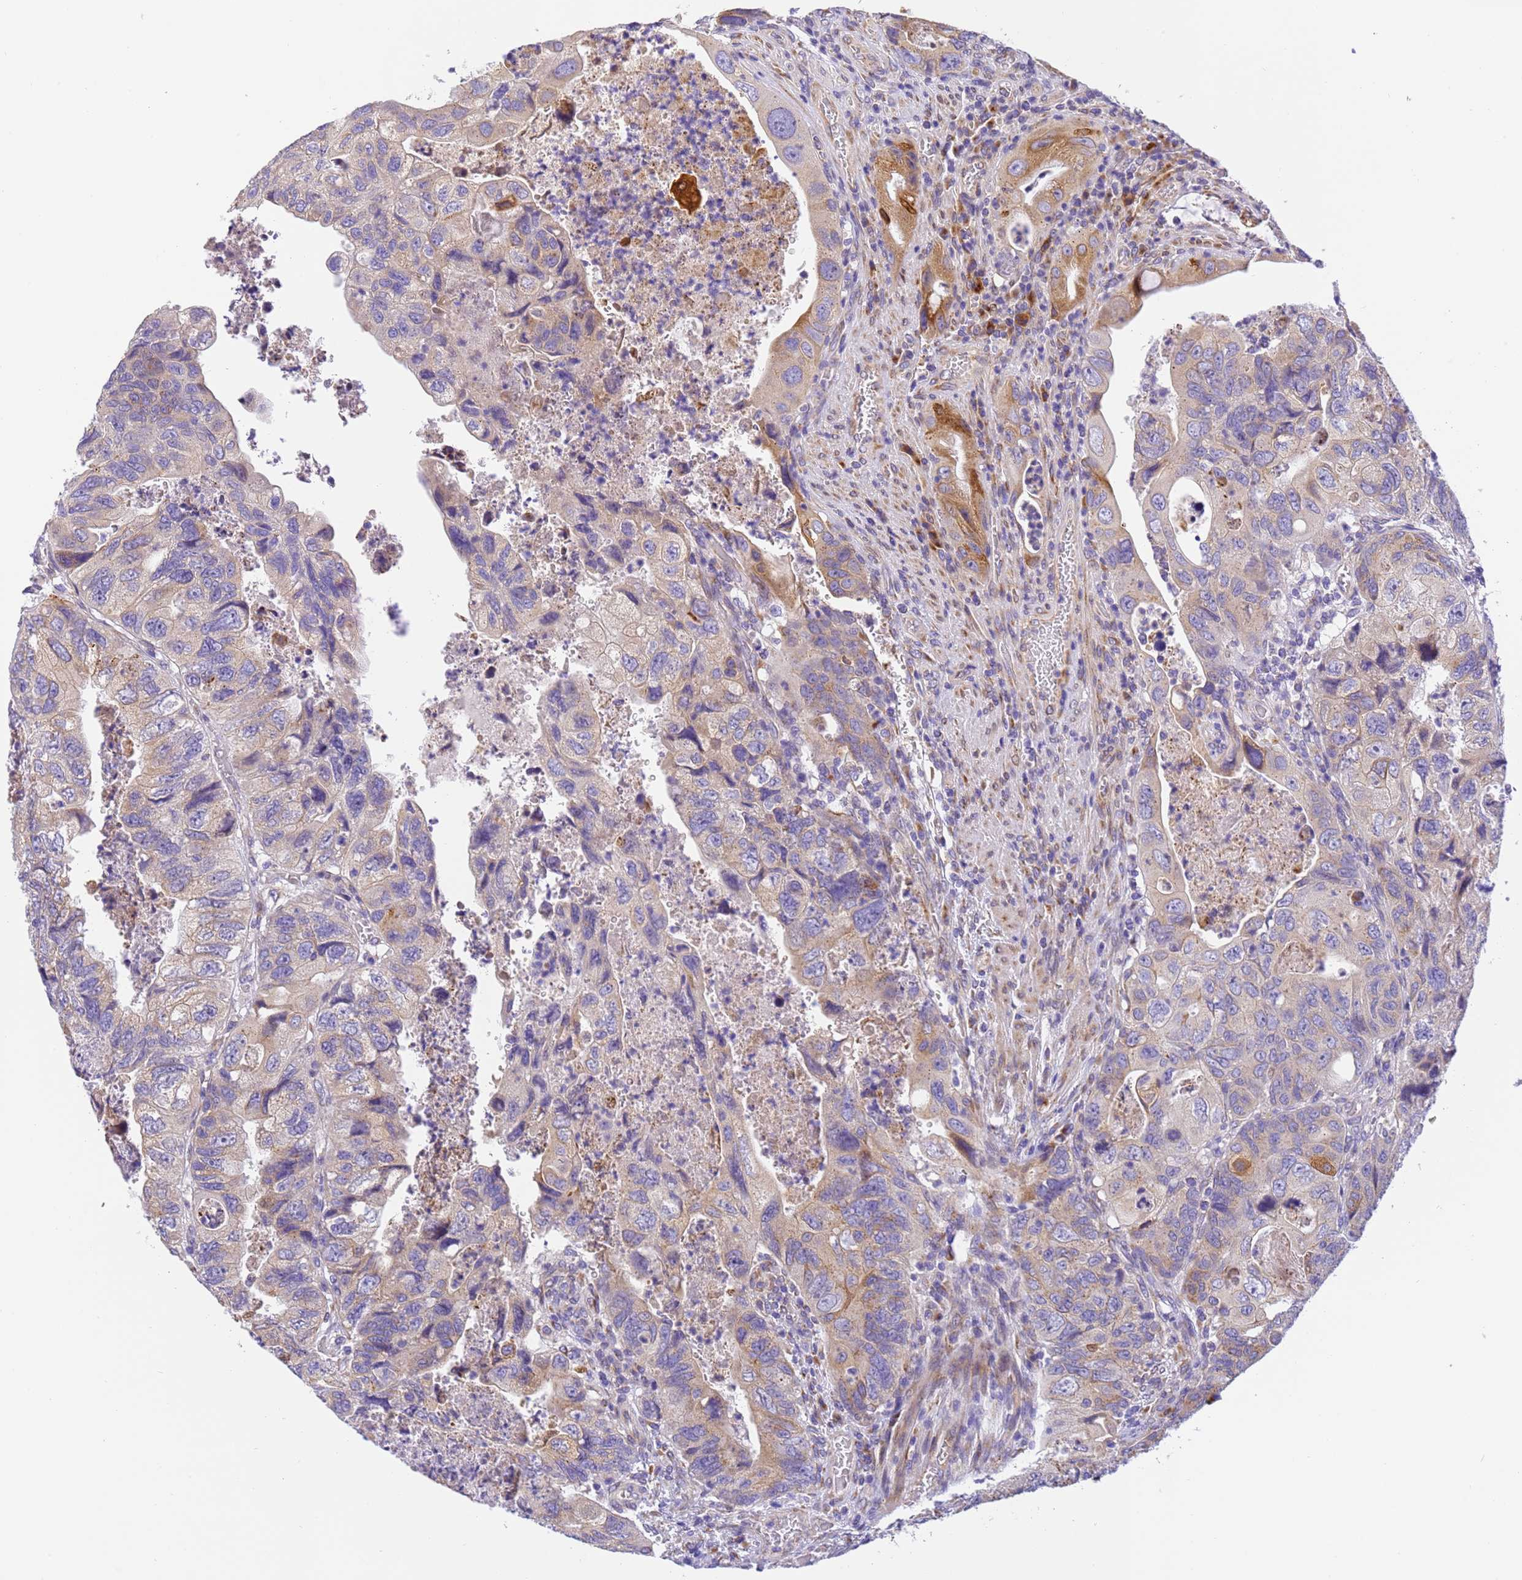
{"staining": {"intensity": "moderate", "quantity": "25%-75%", "location": "cytoplasmic/membranous"}, "tissue": "colorectal cancer", "cell_type": "Tumor cells", "image_type": "cancer", "snomed": [{"axis": "morphology", "description": "Adenocarcinoma, NOS"}, {"axis": "topography", "description": "Rectum"}], "caption": "A high-resolution micrograph shows immunohistochemistry staining of adenocarcinoma (colorectal), which exhibits moderate cytoplasmic/membranous positivity in approximately 25%-75% of tumor cells.", "gene": "RHBDD3", "patient": {"sex": "male", "age": 63}}